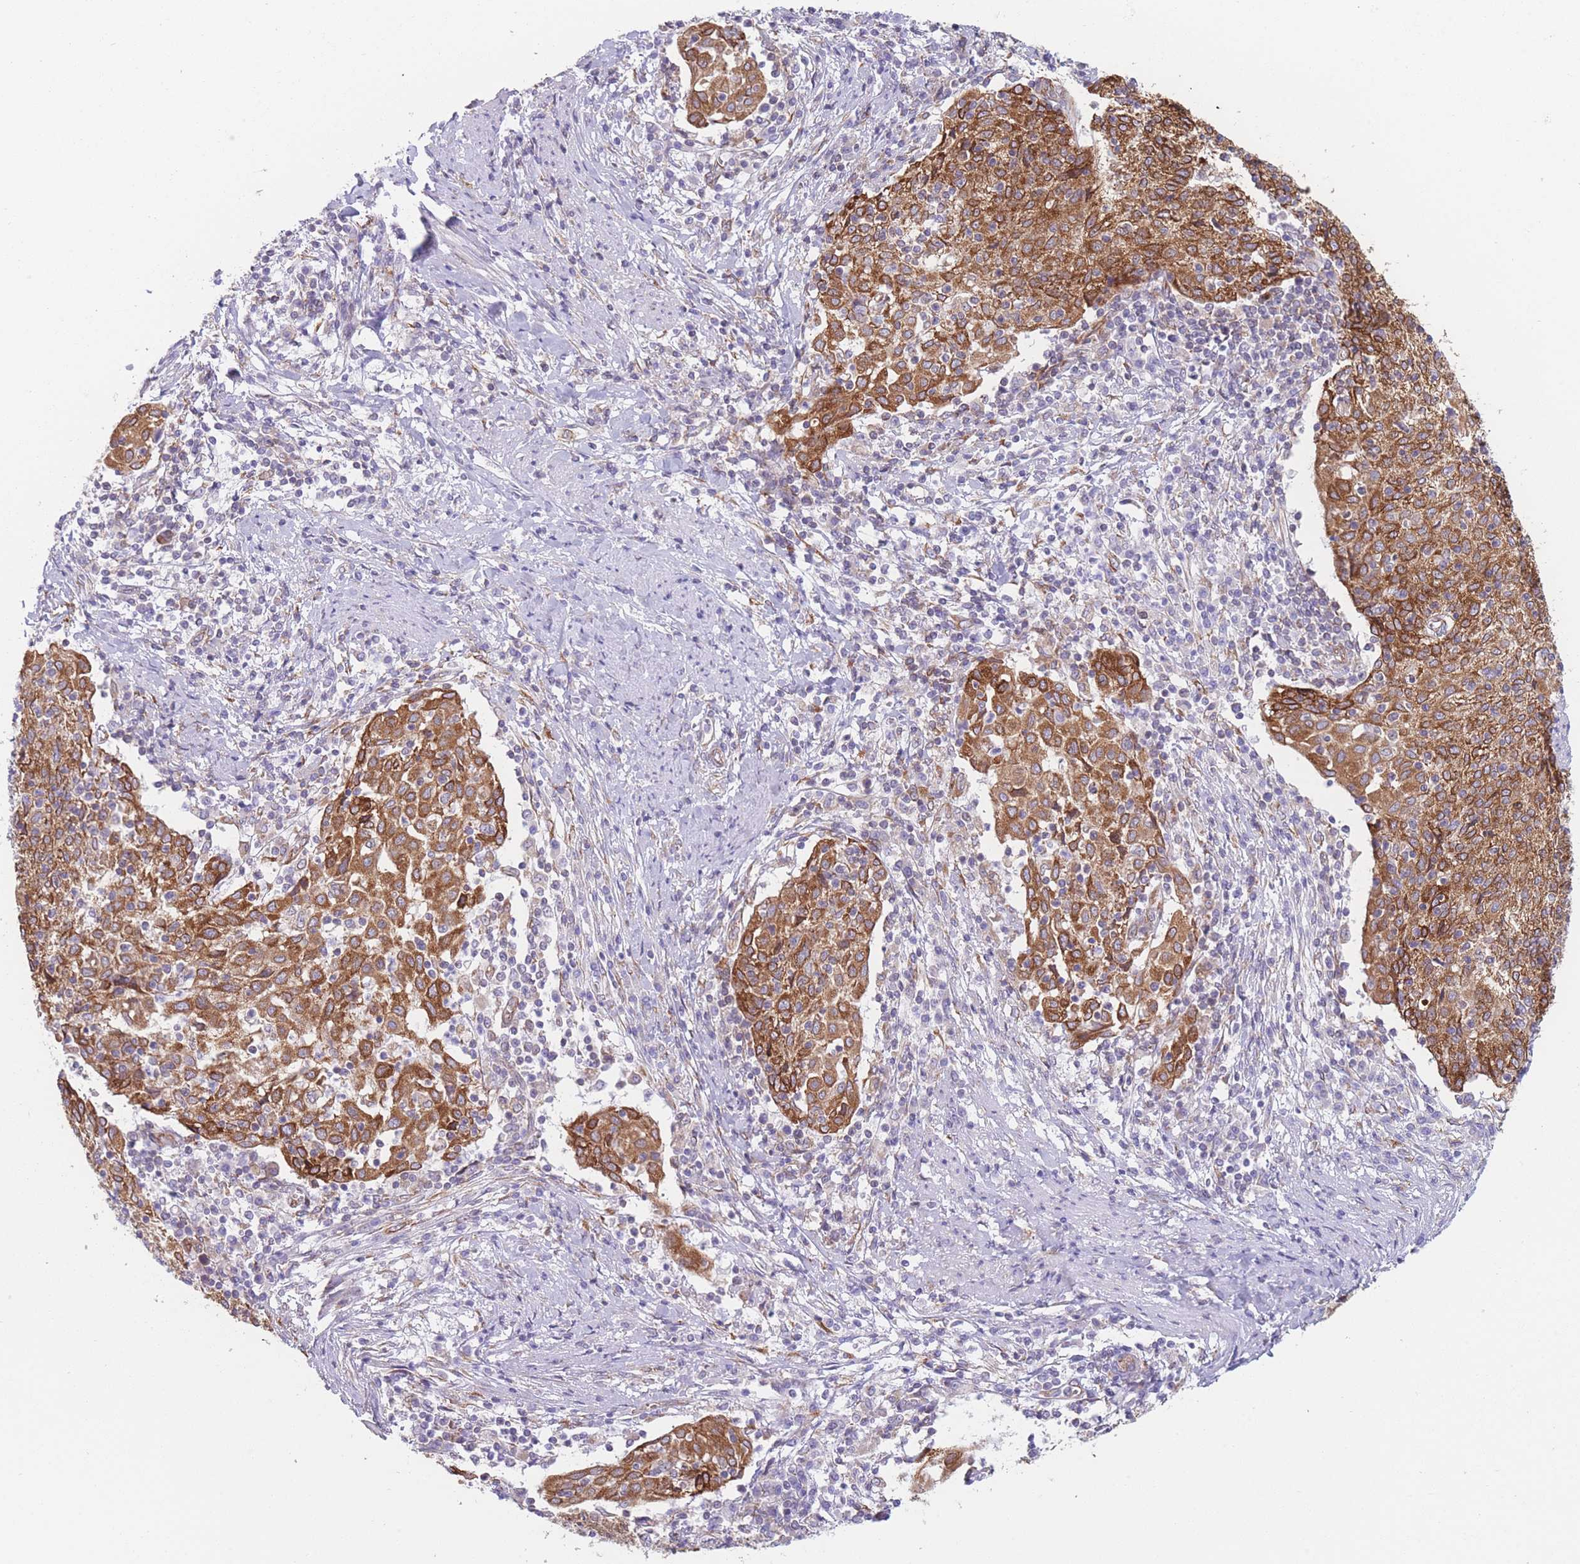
{"staining": {"intensity": "strong", "quantity": ">75%", "location": "cytoplasmic/membranous"}, "tissue": "cervical cancer", "cell_type": "Tumor cells", "image_type": "cancer", "snomed": [{"axis": "morphology", "description": "Squamous cell carcinoma, NOS"}, {"axis": "topography", "description": "Cervix"}], "caption": "This is an image of immunohistochemistry staining of squamous cell carcinoma (cervical), which shows strong positivity in the cytoplasmic/membranous of tumor cells.", "gene": "AK9", "patient": {"sex": "female", "age": 52}}